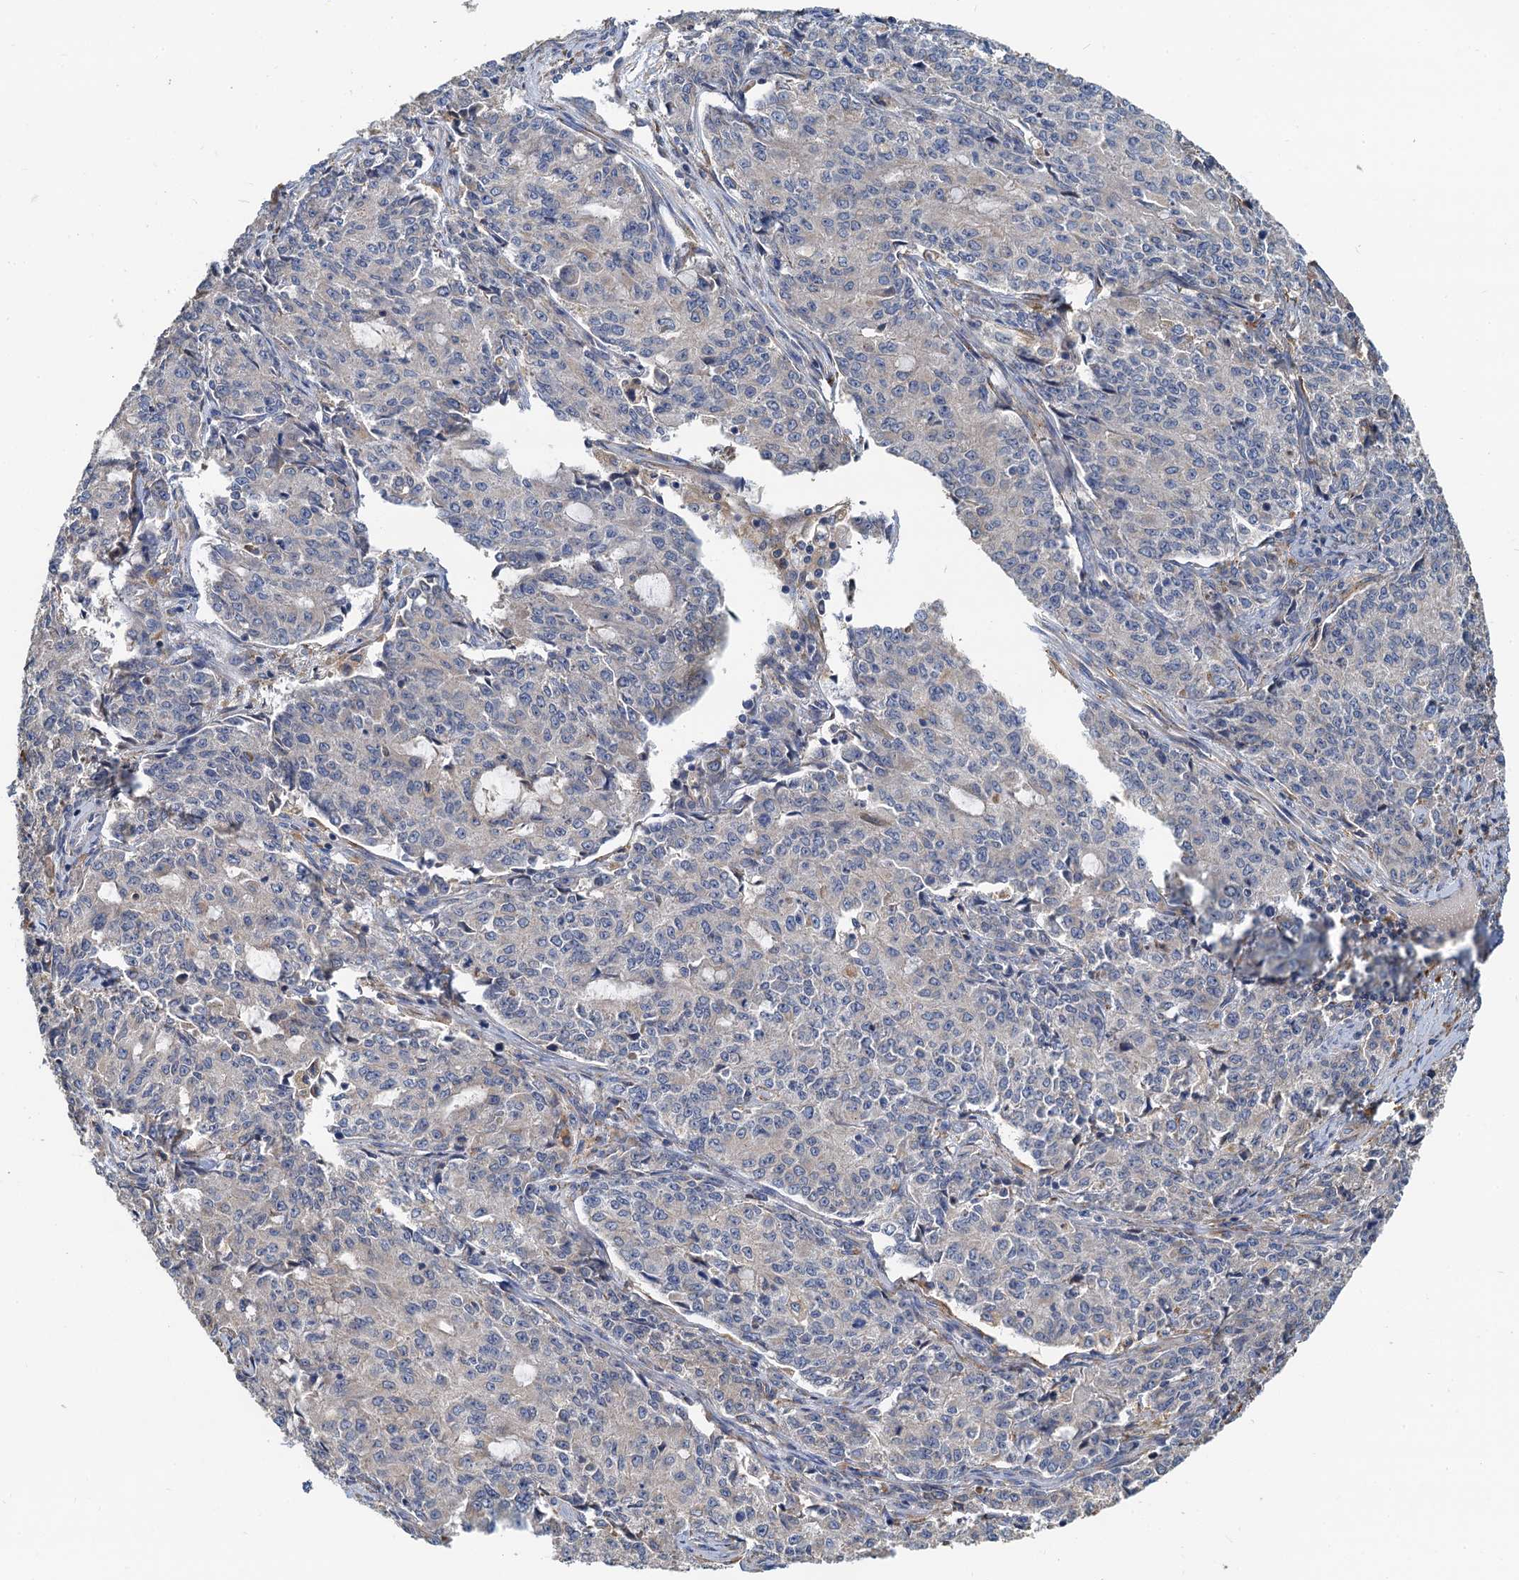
{"staining": {"intensity": "negative", "quantity": "none", "location": "none"}, "tissue": "endometrial cancer", "cell_type": "Tumor cells", "image_type": "cancer", "snomed": [{"axis": "morphology", "description": "Adenocarcinoma, NOS"}, {"axis": "topography", "description": "Endometrium"}], "caption": "IHC histopathology image of human endometrial cancer (adenocarcinoma) stained for a protein (brown), which exhibits no positivity in tumor cells.", "gene": "NKAPD1", "patient": {"sex": "female", "age": 50}}